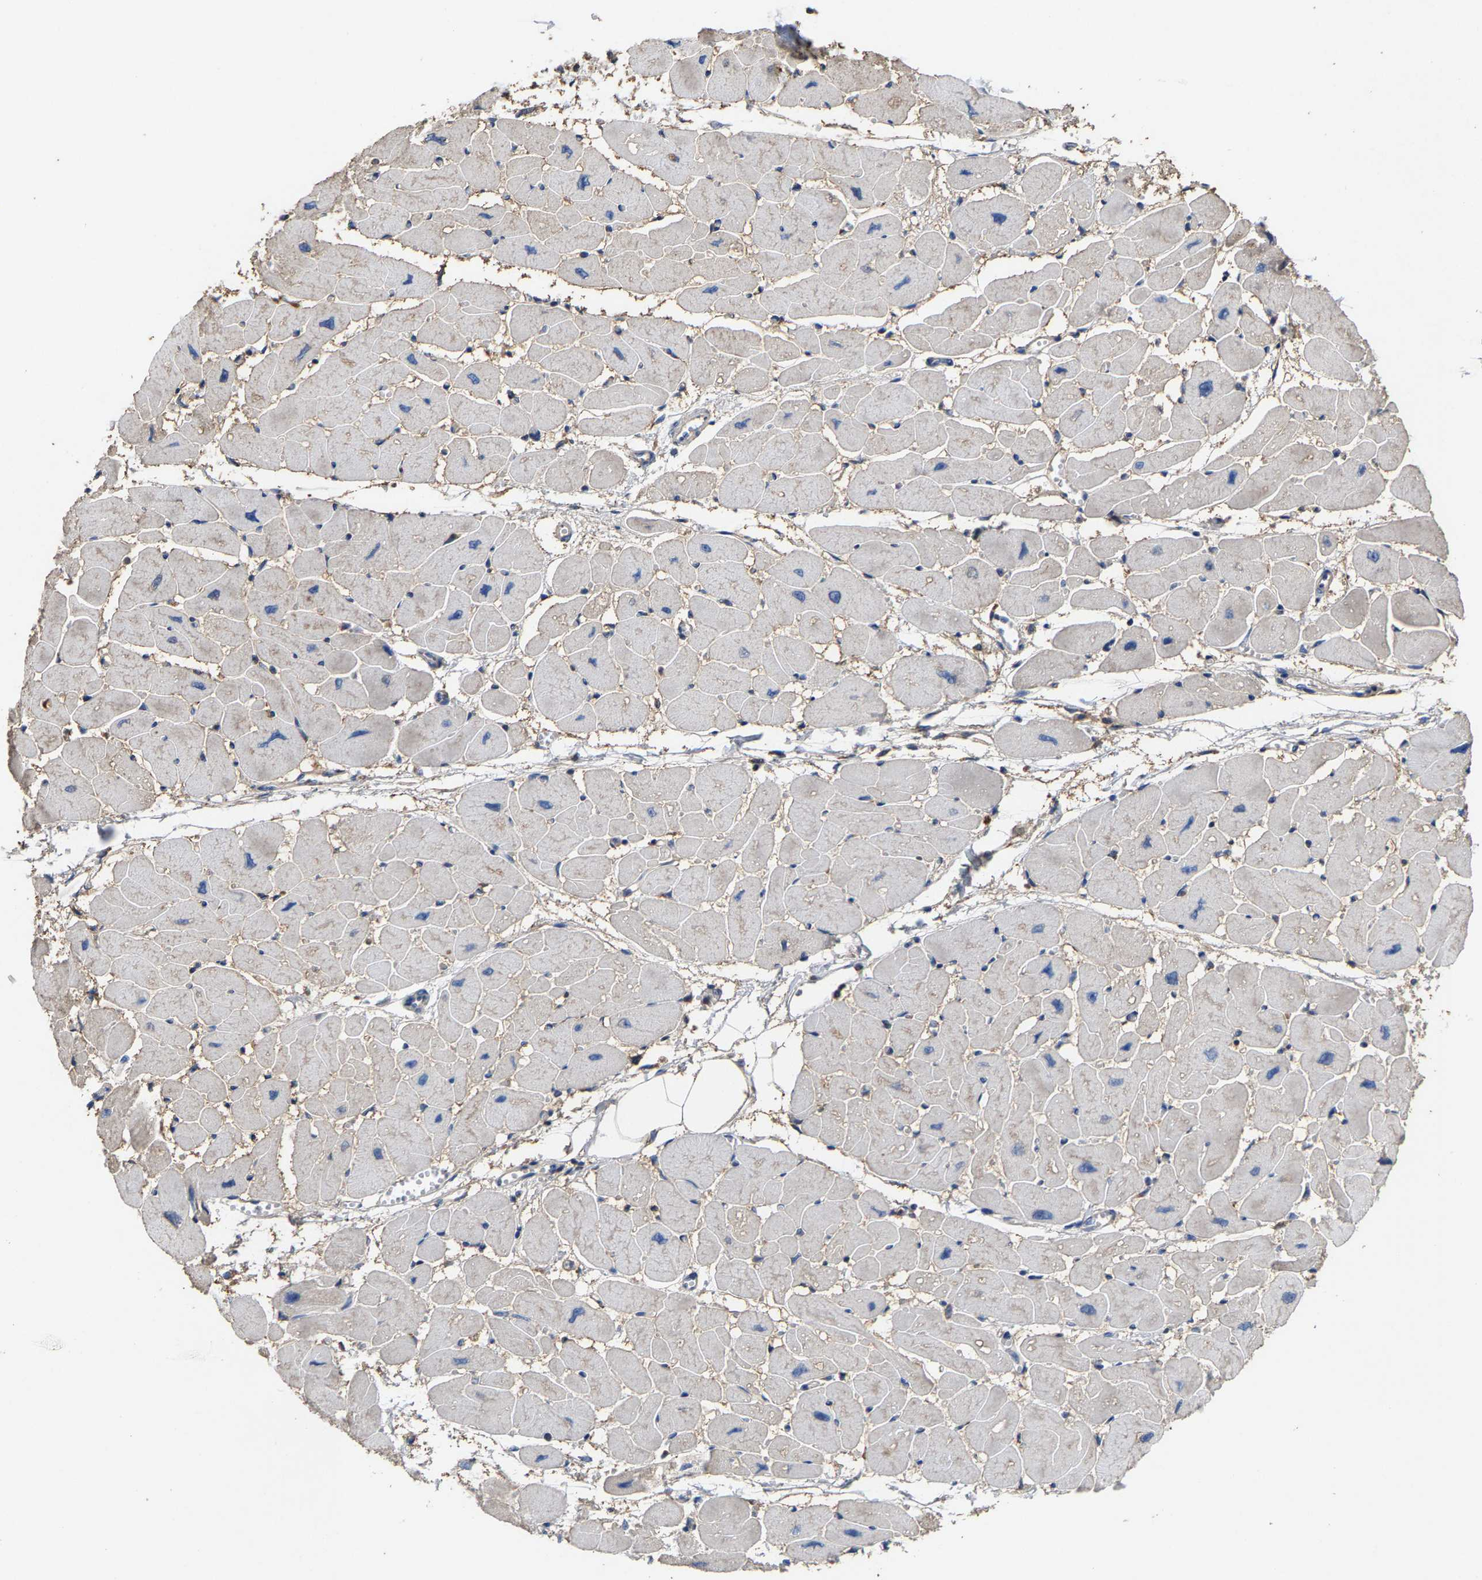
{"staining": {"intensity": "negative", "quantity": "none", "location": "none"}, "tissue": "heart muscle", "cell_type": "Cardiomyocytes", "image_type": "normal", "snomed": [{"axis": "morphology", "description": "Normal tissue, NOS"}, {"axis": "topography", "description": "Heart"}], "caption": "Cardiomyocytes are negative for protein expression in unremarkable human heart muscle. (Brightfield microscopy of DAB (3,3'-diaminobenzidine) immunohistochemistry (IHC) at high magnification).", "gene": "FGD3", "patient": {"sex": "female", "age": 54}}